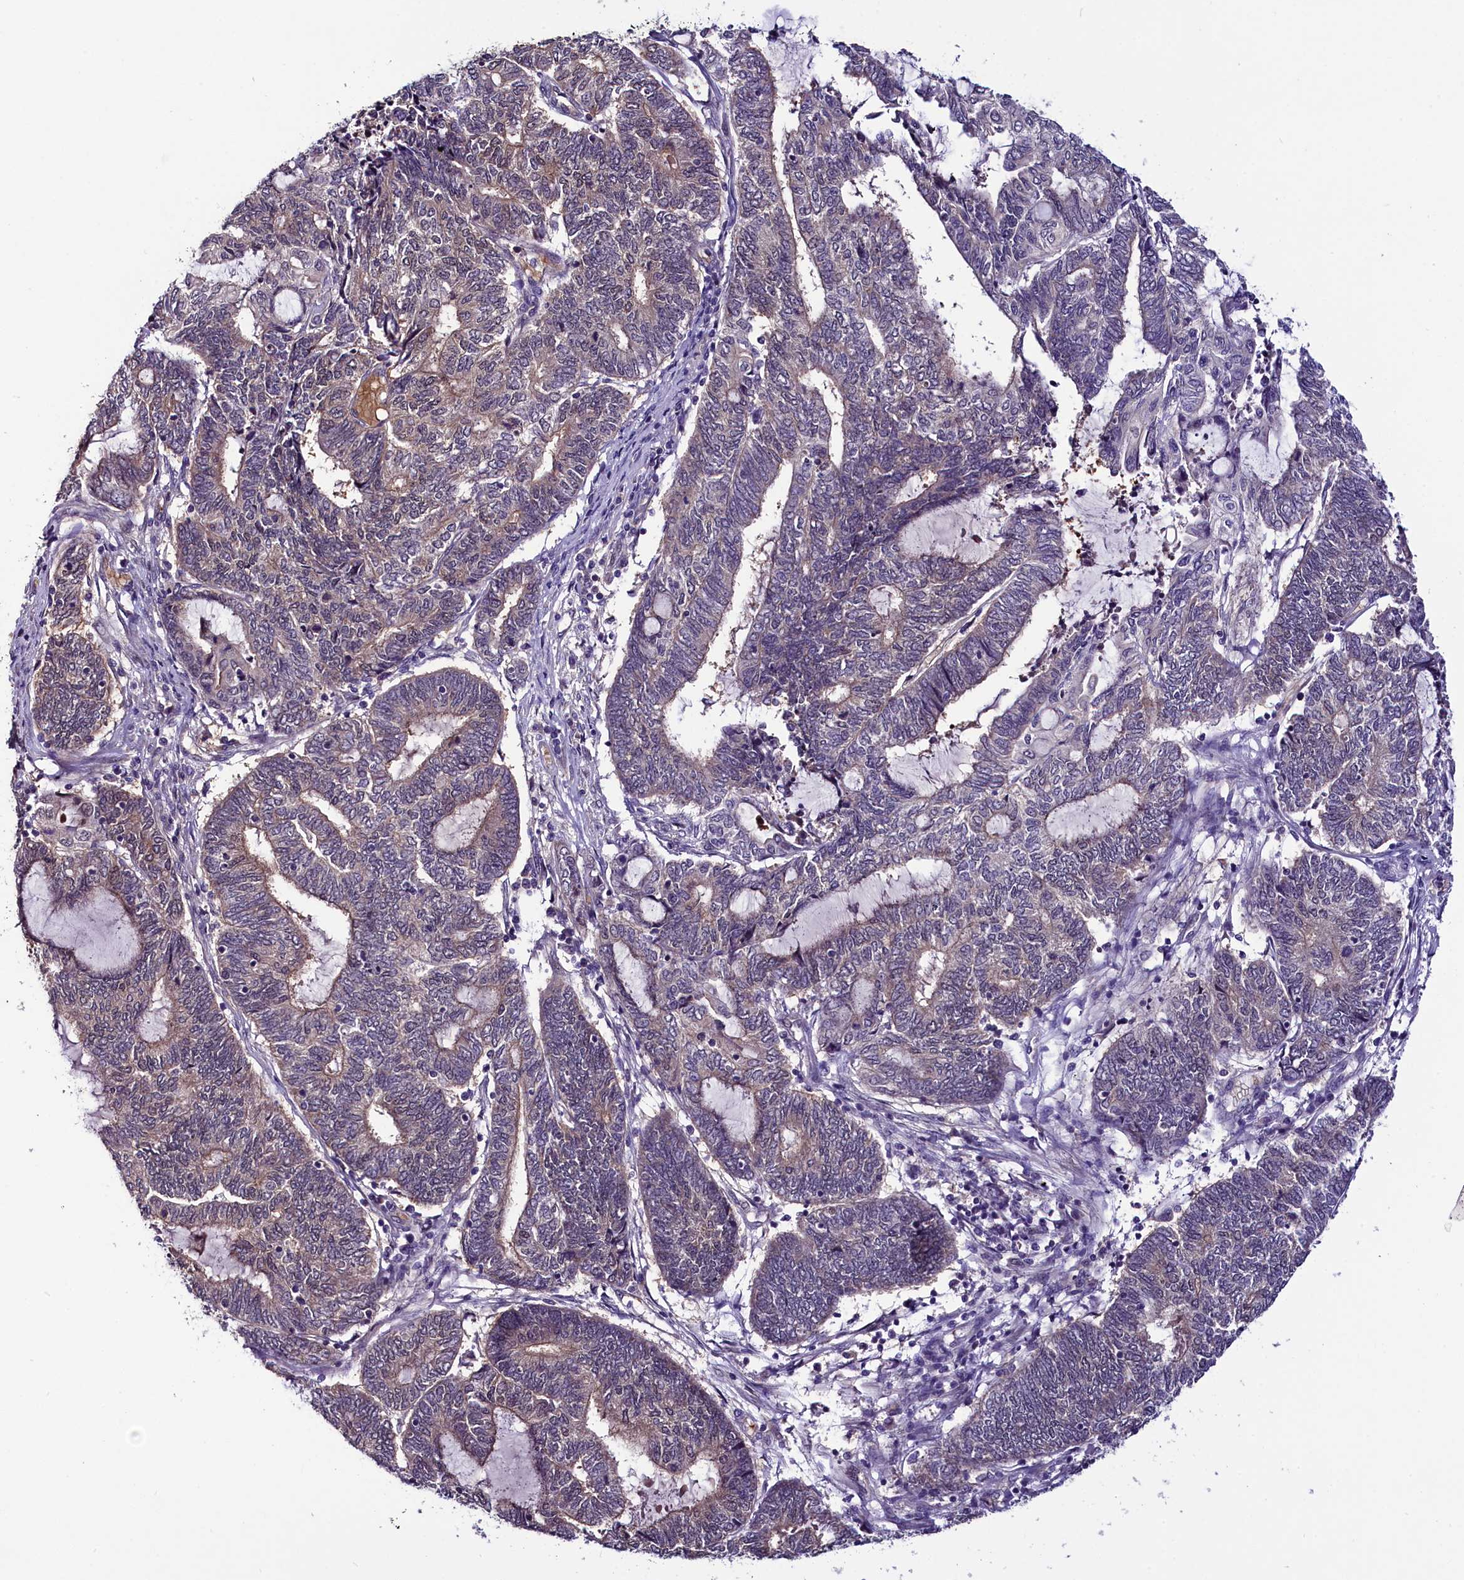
{"staining": {"intensity": "weak", "quantity": "<25%", "location": "cytoplasmic/membranous"}, "tissue": "endometrial cancer", "cell_type": "Tumor cells", "image_type": "cancer", "snomed": [{"axis": "morphology", "description": "Adenocarcinoma, NOS"}, {"axis": "topography", "description": "Uterus"}, {"axis": "topography", "description": "Endometrium"}], "caption": "Immunohistochemical staining of human endometrial adenocarcinoma displays no significant positivity in tumor cells. The staining is performed using DAB brown chromogen with nuclei counter-stained in using hematoxylin.", "gene": "C9orf40", "patient": {"sex": "female", "age": 70}}